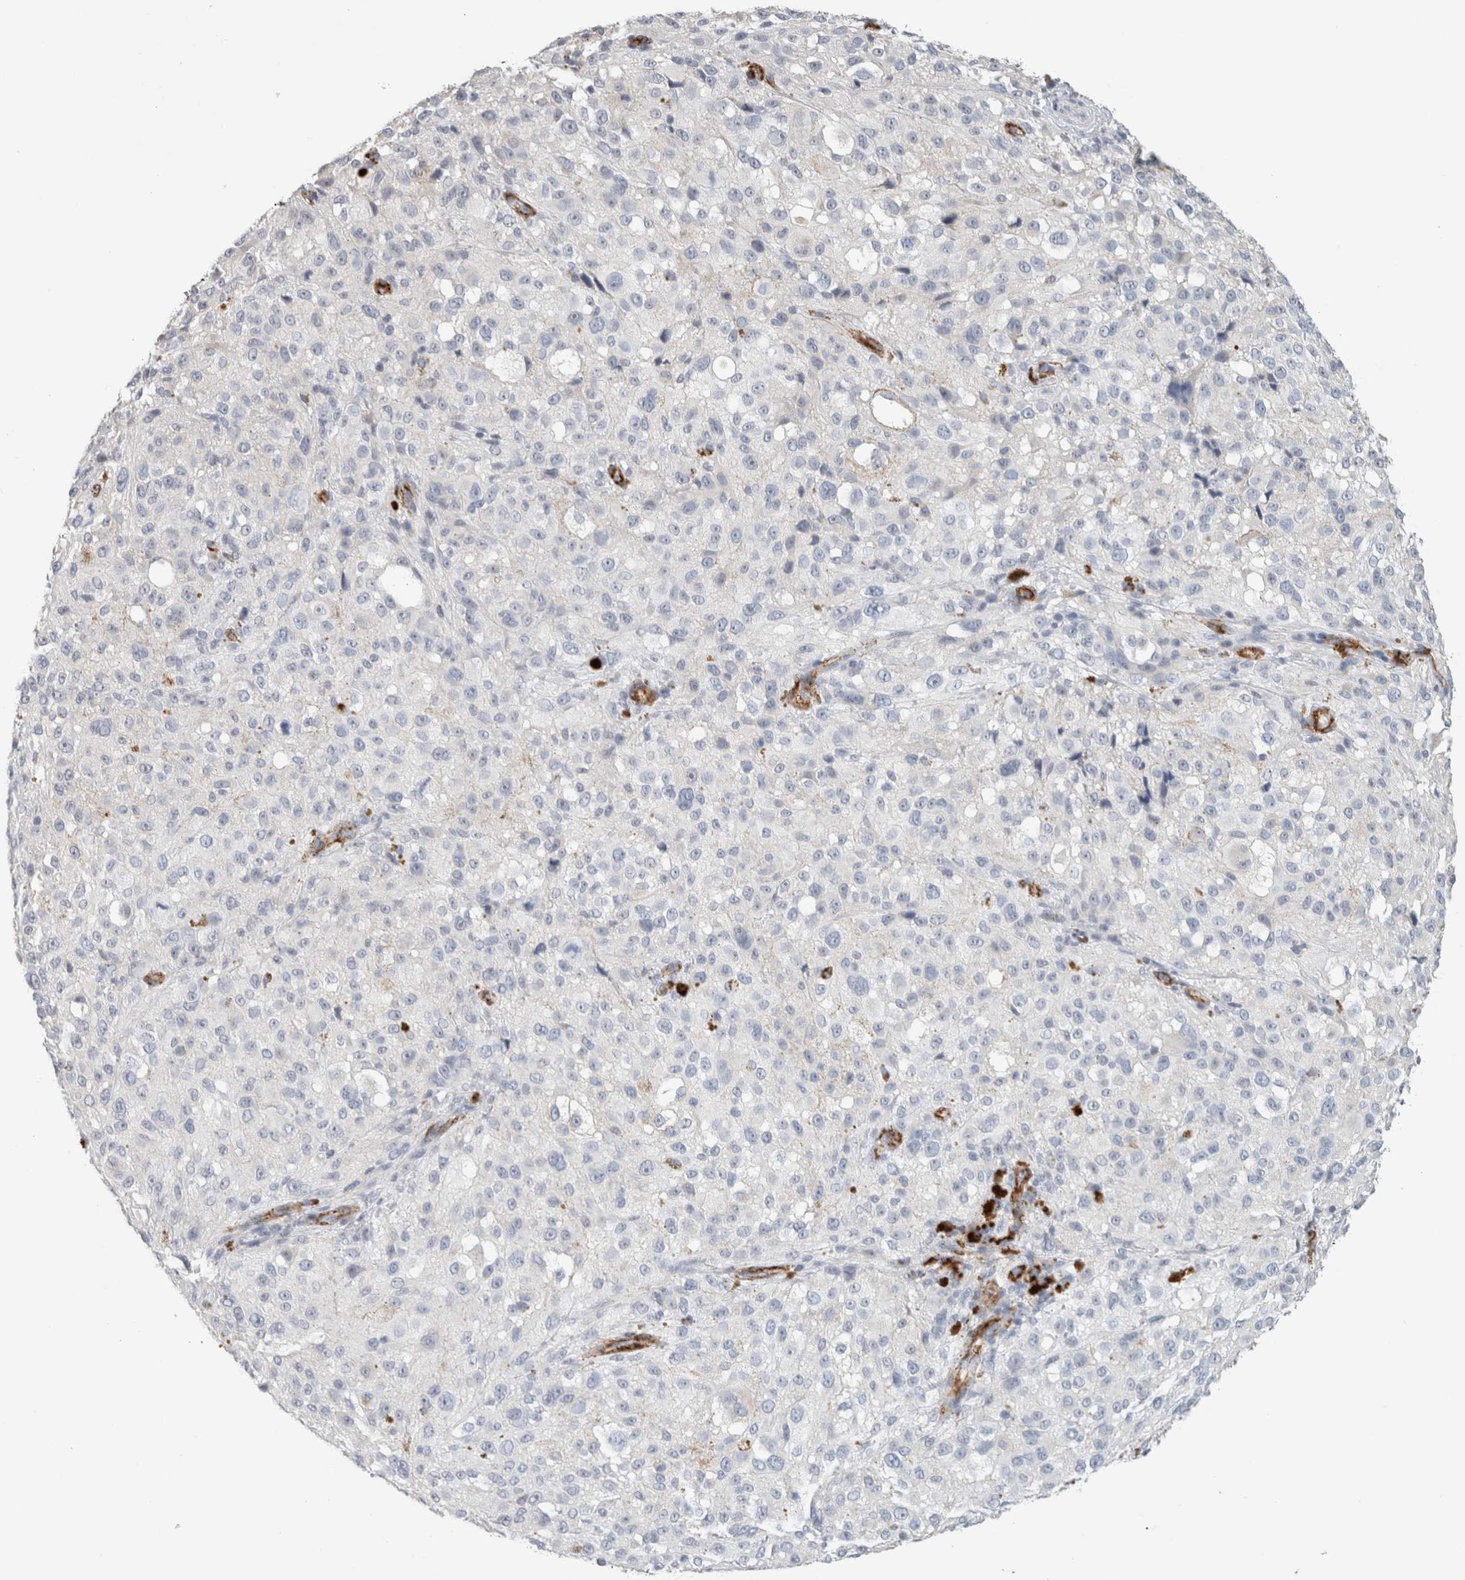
{"staining": {"intensity": "negative", "quantity": "none", "location": "none"}, "tissue": "melanoma", "cell_type": "Tumor cells", "image_type": "cancer", "snomed": [{"axis": "morphology", "description": "Necrosis, NOS"}, {"axis": "morphology", "description": "Malignant melanoma, NOS"}, {"axis": "topography", "description": "Skin"}], "caption": "Photomicrograph shows no significant protein expression in tumor cells of melanoma. Nuclei are stained in blue.", "gene": "CD36", "patient": {"sex": "female", "age": 87}}